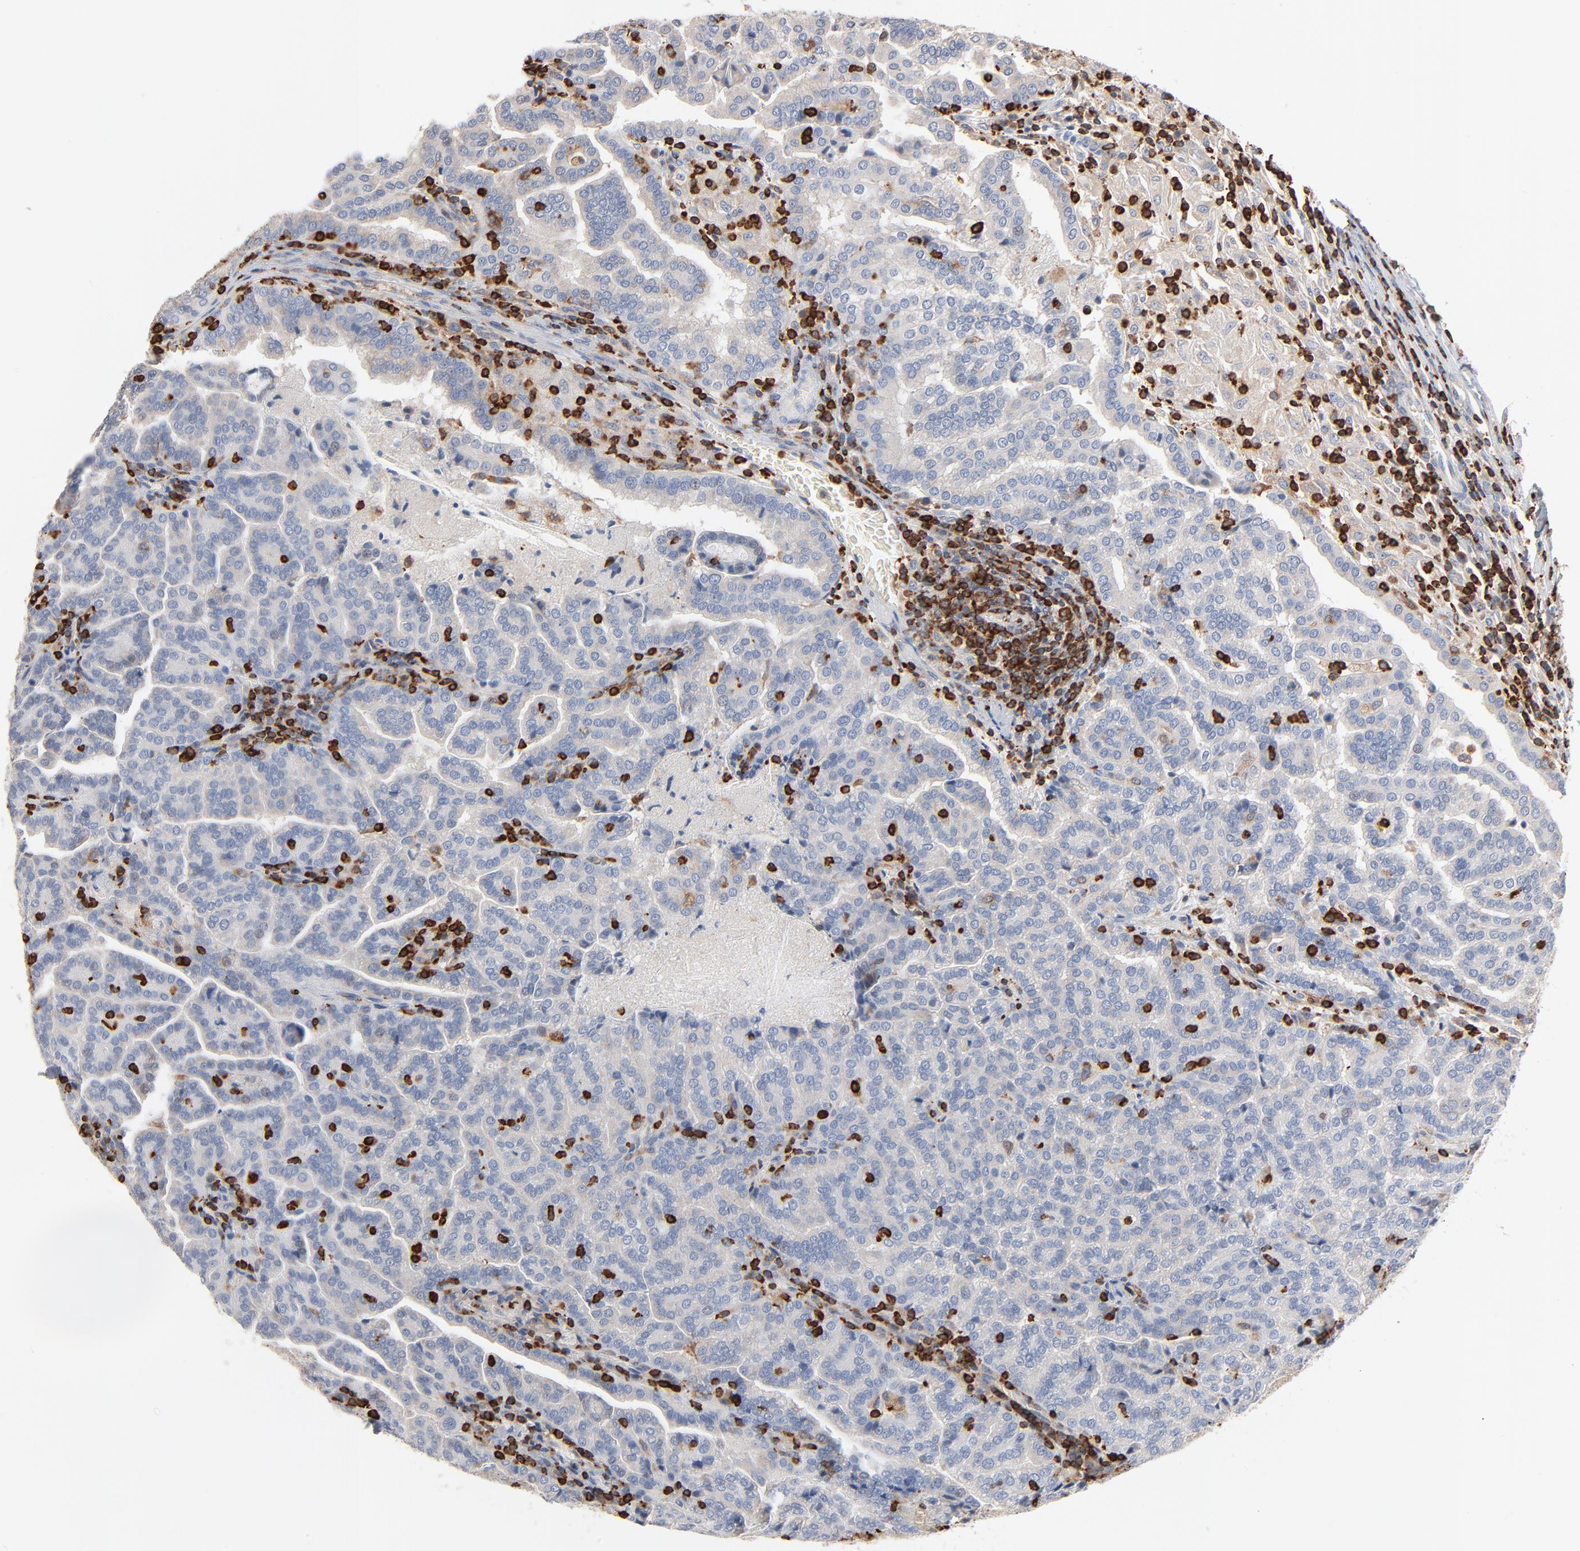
{"staining": {"intensity": "negative", "quantity": "none", "location": "none"}, "tissue": "renal cancer", "cell_type": "Tumor cells", "image_type": "cancer", "snomed": [{"axis": "morphology", "description": "Adenocarcinoma, NOS"}, {"axis": "topography", "description": "Kidney"}], "caption": "DAB (3,3'-diaminobenzidine) immunohistochemical staining of human adenocarcinoma (renal) reveals no significant expression in tumor cells. The staining was performed using DAB to visualize the protein expression in brown, while the nuclei were stained in blue with hematoxylin (Magnification: 20x).", "gene": "SH3KBP1", "patient": {"sex": "male", "age": 61}}